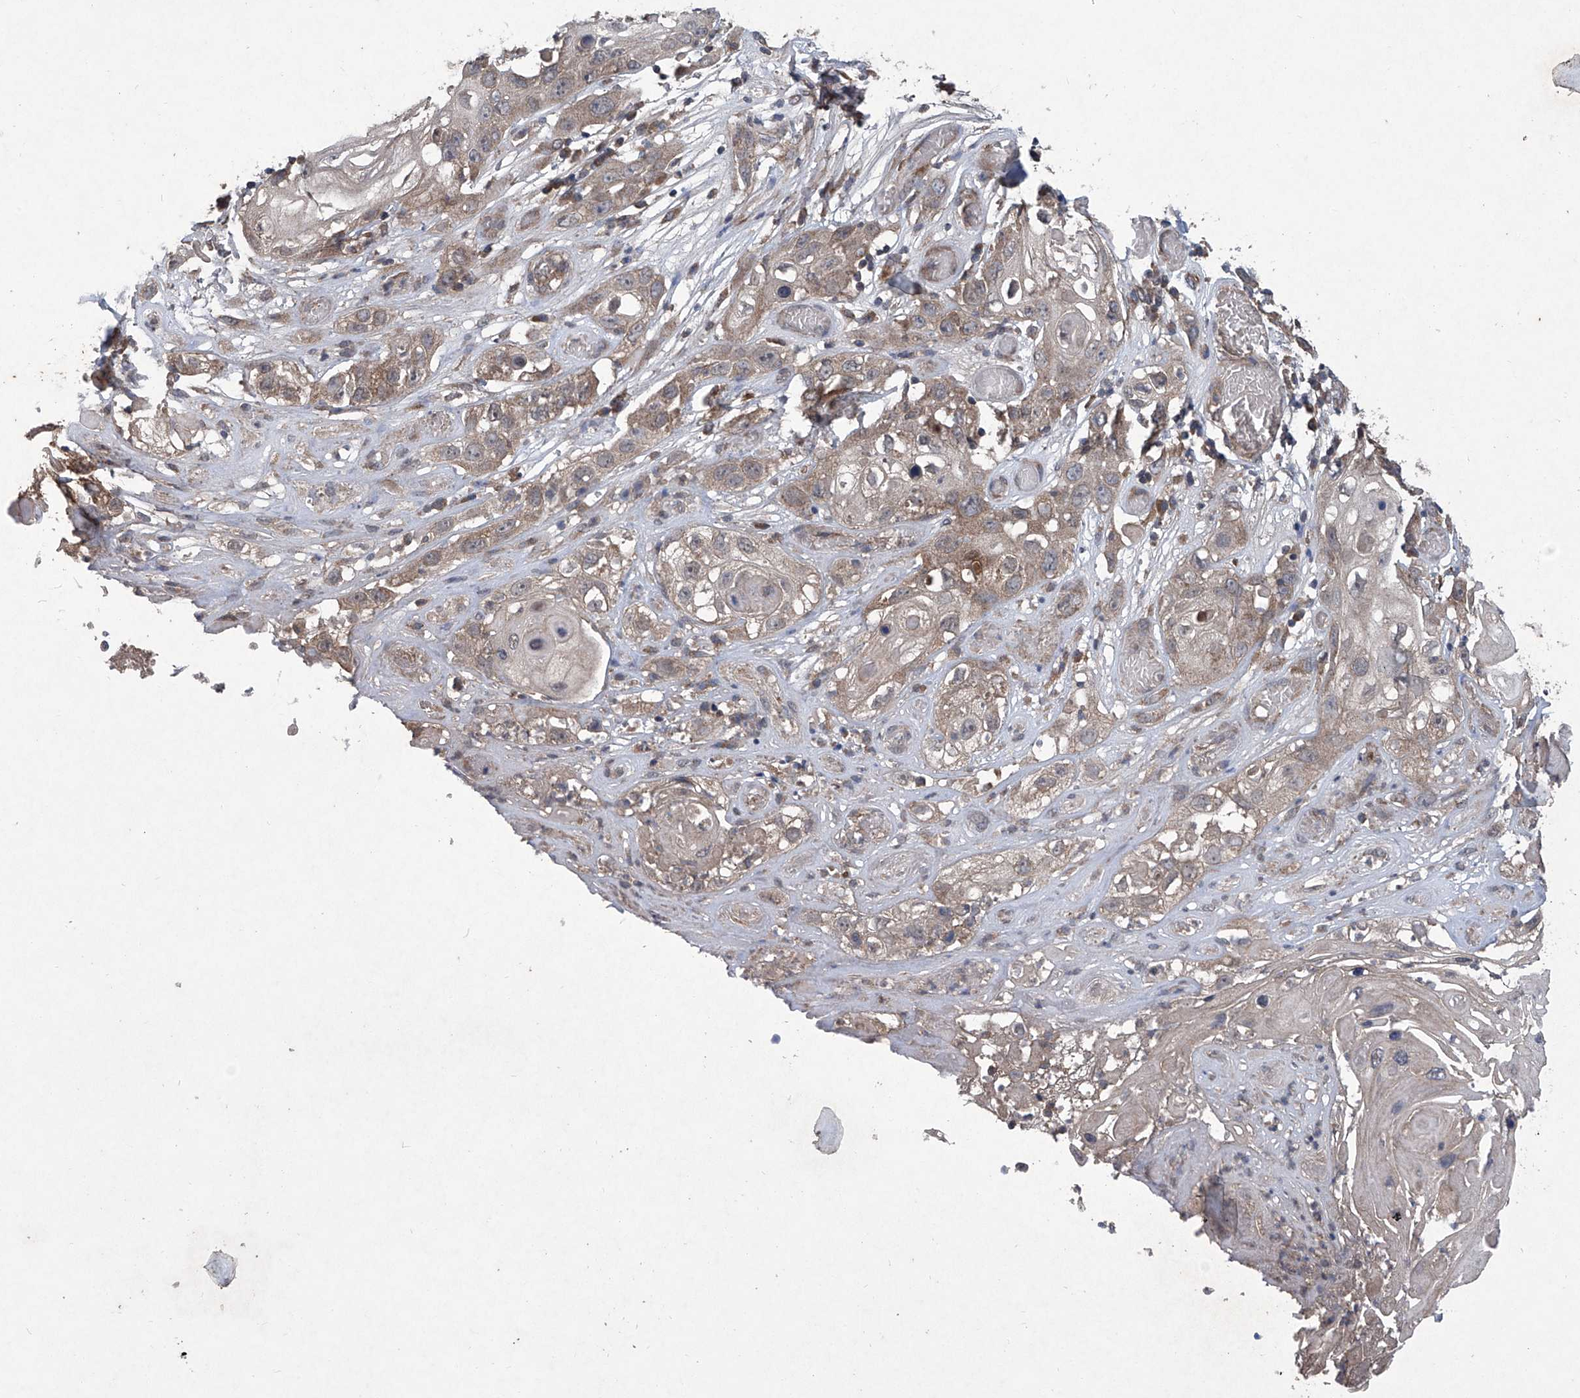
{"staining": {"intensity": "weak", "quantity": ">75%", "location": "cytoplasmic/membranous"}, "tissue": "skin cancer", "cell_type": "Tumor cells", "image_type": "cancer", "snomed": [{"axis": "morphology", "description": "Squamous cell carcinoma, NOS"}, {"axis": "topography", "description": "Skin"}], "caption": "Skin cancer (squamous cell carcinoma) stained with immunohistochemistry (IHC) reveals weak cytoplasmic/membranous staining in about >75% of tumor cells. (IHC, brightfield microscopy, high magnification).", "gene": "SUMF2", "patient": {"sex": "male", "age": 55}}